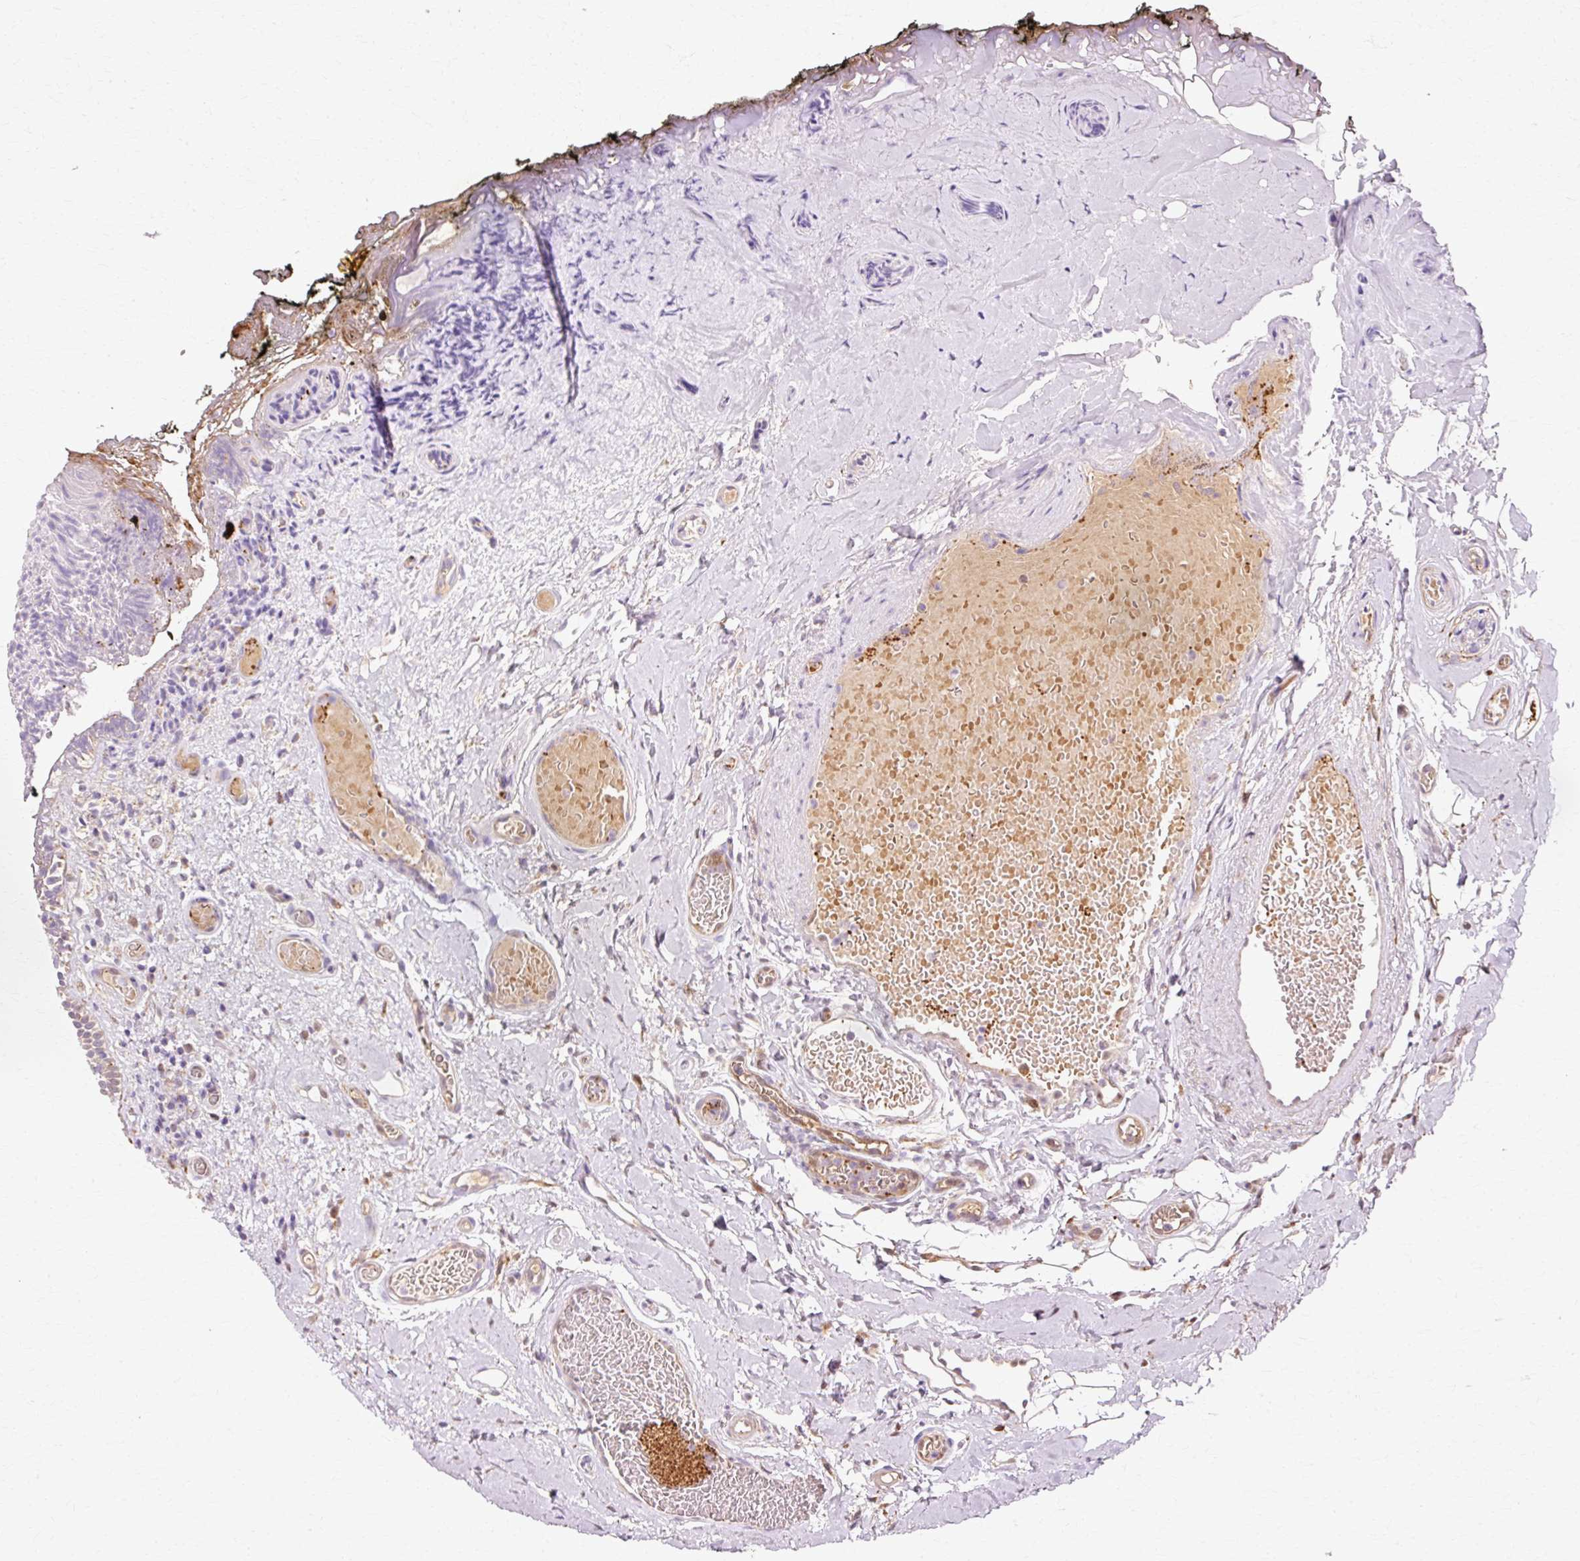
{"staining": {"intensity": "moderate", "quantity": "<25%", "location": "cytoplasmic/membranous"}, "tissue": "oral mucosa", "cell_type": "Squamous epithelial cells", "image_type": "normal", "snomed": [{"axis": "morphology", "description": "Normal tissue, NOS"}, {"axis": "morphology", "description": "Squamous cell carcinoma, NOS"}, {"axis": "topography", "description": "Oral tissue"}, {"axis": "topography", "description": "Tounge, NOS"}, {"axis": "topography", "description": "Head-Neck"}], "caption": "Squamous epithelial cells demonstrate moderate cytoplasmic/membranous staining in approximately <25% of cells in unremarkable oral mucosa.", "gene": "GPX1", "patient": {"sex": "male", "age": 76}}